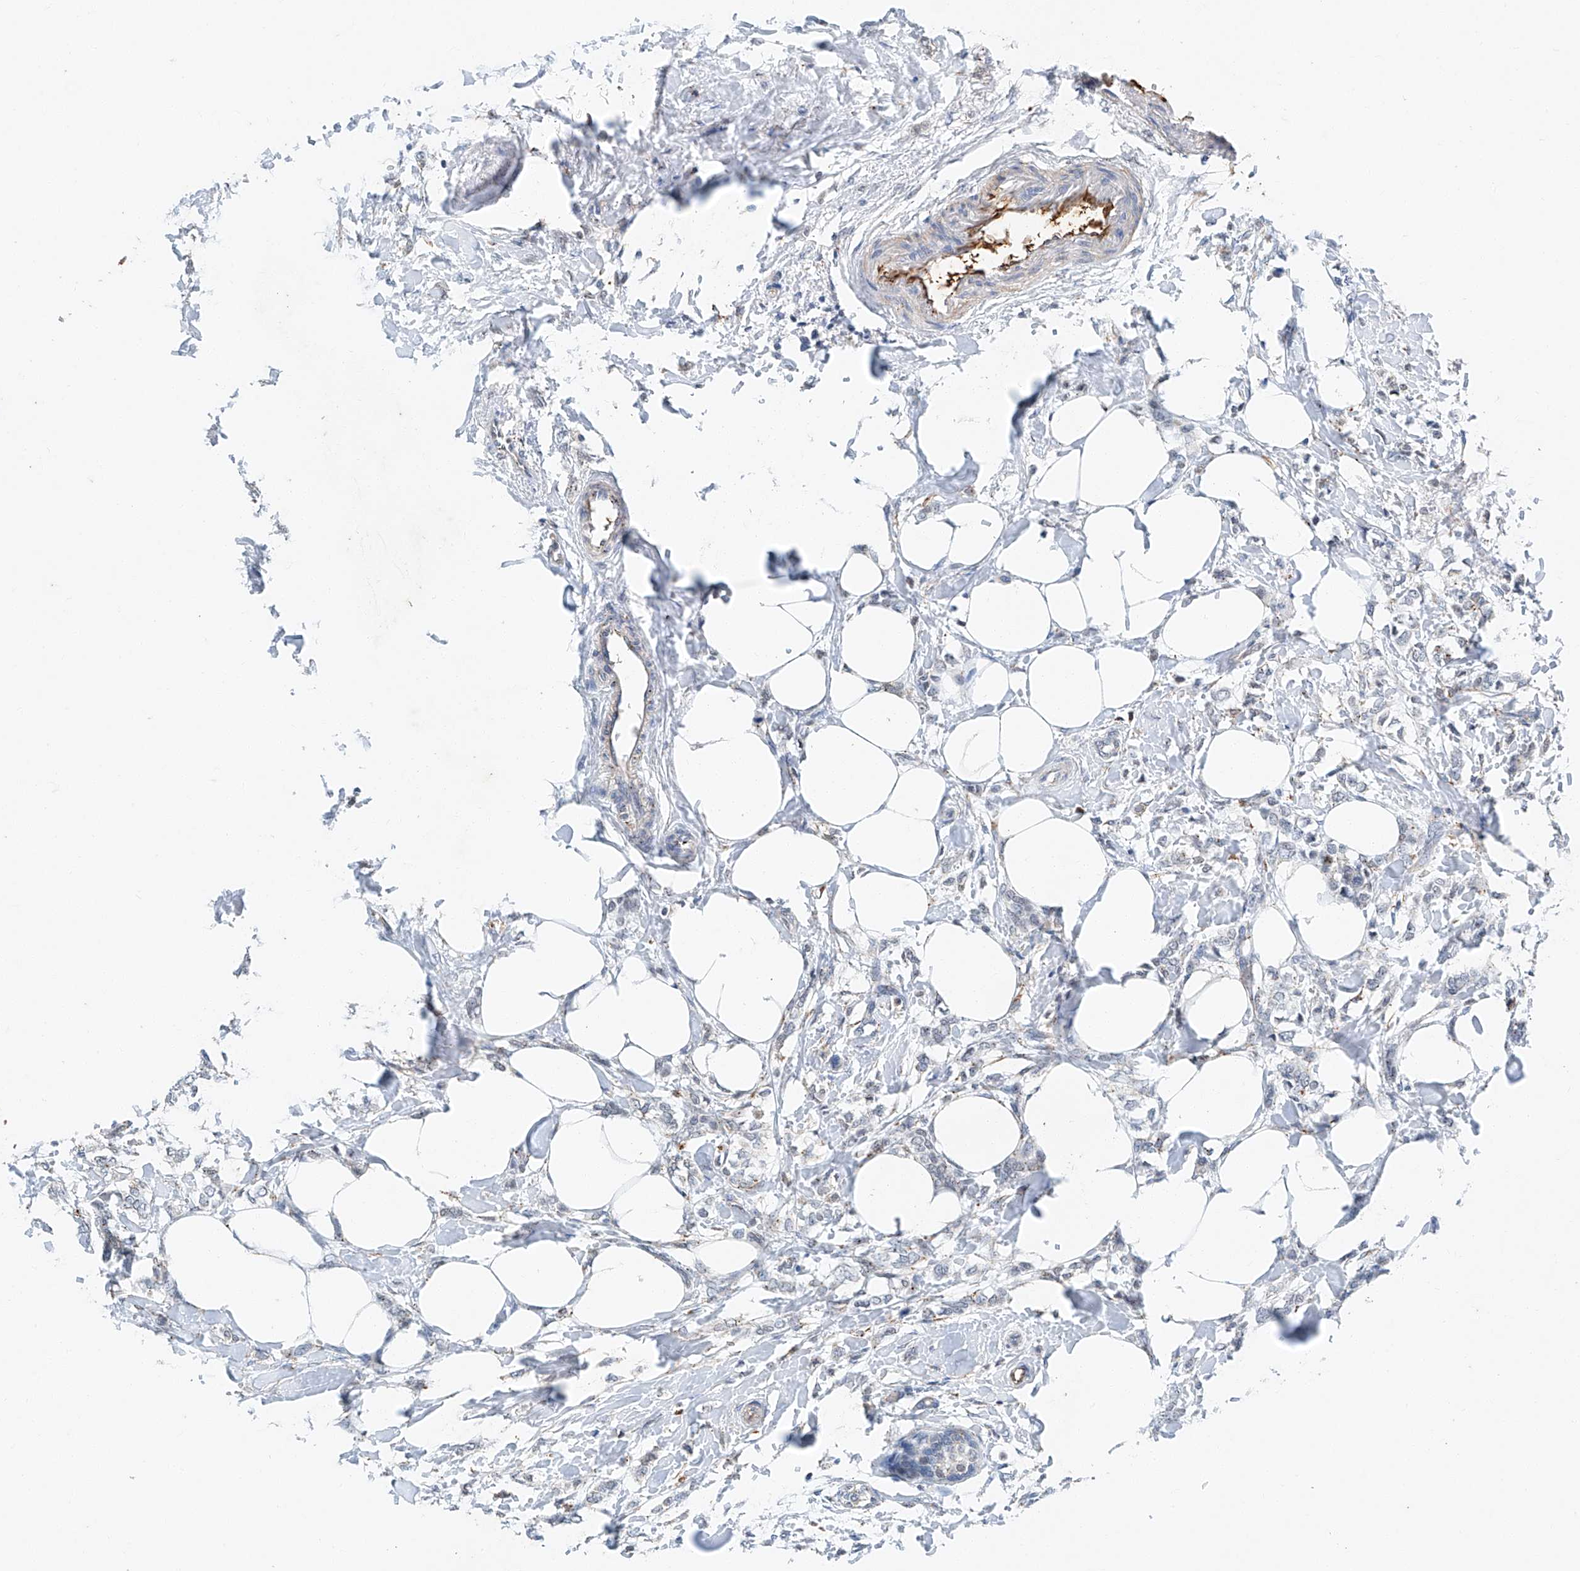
{"staining": {"intensity": "negative", "quantity": "none", "location": "none"}, "tissue": "breast cancer", "cell_type": "Tumor cells", "image_type": "cancer", "snomed": [{"axis": "morphology", "description": "Lobular carcinoma, in situ"}, {"axis": "morphology", "description": "Lobular carcinoma"}, {"axis": "topography", "description": "Breast"}], "caption": "The immunohistochemistry image has no significant staining in tumor cells of lobular carcinoma (breast) tissue.", "gene": "CTDP1", "patient": {"sex": "female", "age": 41}}